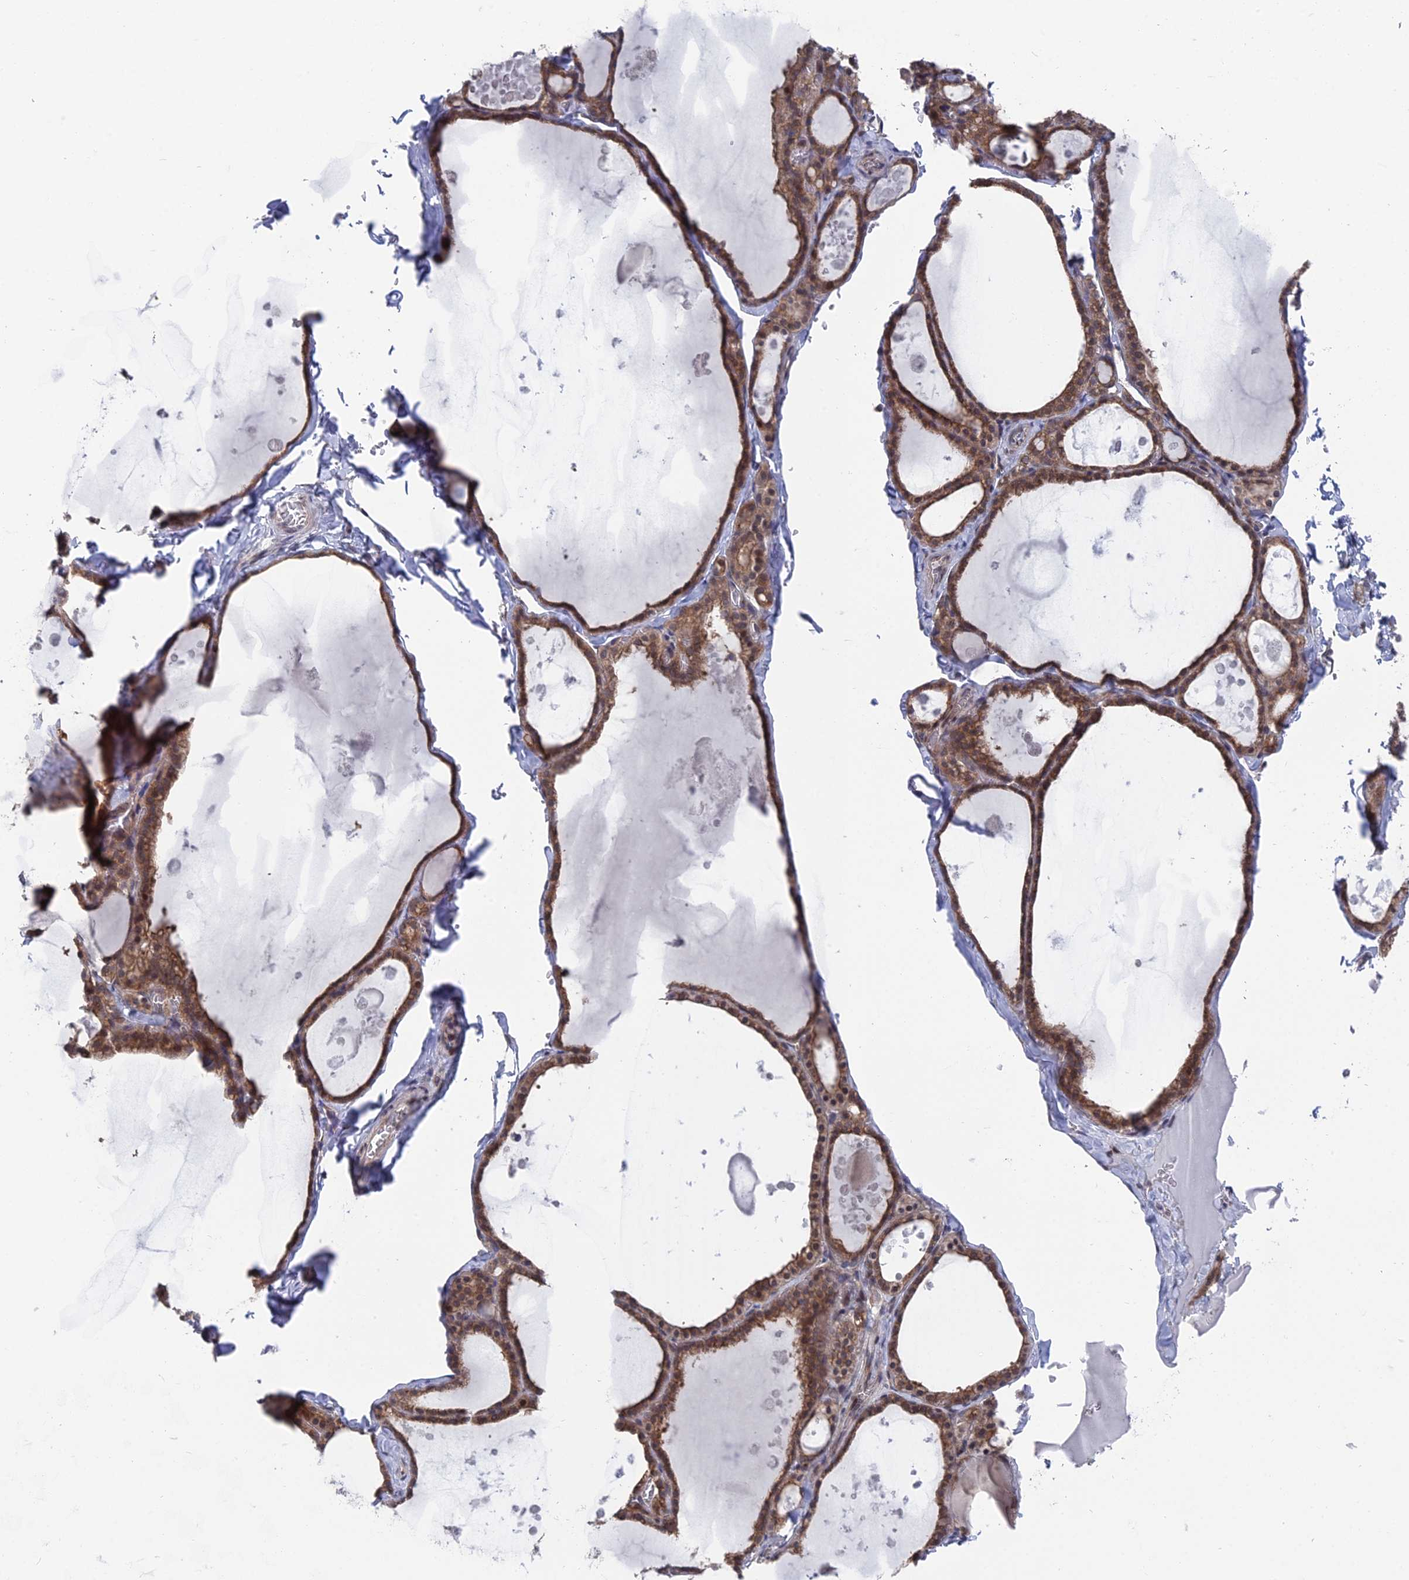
{"staining": {"intensity": "moderate", "quantity": ">75%", "location": "cytoplasmic/membranous"}, "tissue": "thyroid gland", "cell_type": "Glandular cells", "image_type": "normal", "snomed": [{"axis": "morphology", "description": "Normal tissue, NOS"}, {"axis": "topography", "description": "Thyroid gland"}], "caption": "Protein expression analysis of normal human thyroid gland reveals moderate cytoplasmic/membranous positivity in about >75% of glandular cells. The staining was performed using DAB (3,3'-diaminobenzidine), with brown indicating positive protein expression. Nuclei are stained blue with hematoxylin.", "gene": "FHIP2A", "patient": {"sex": "male", "age": 56}}